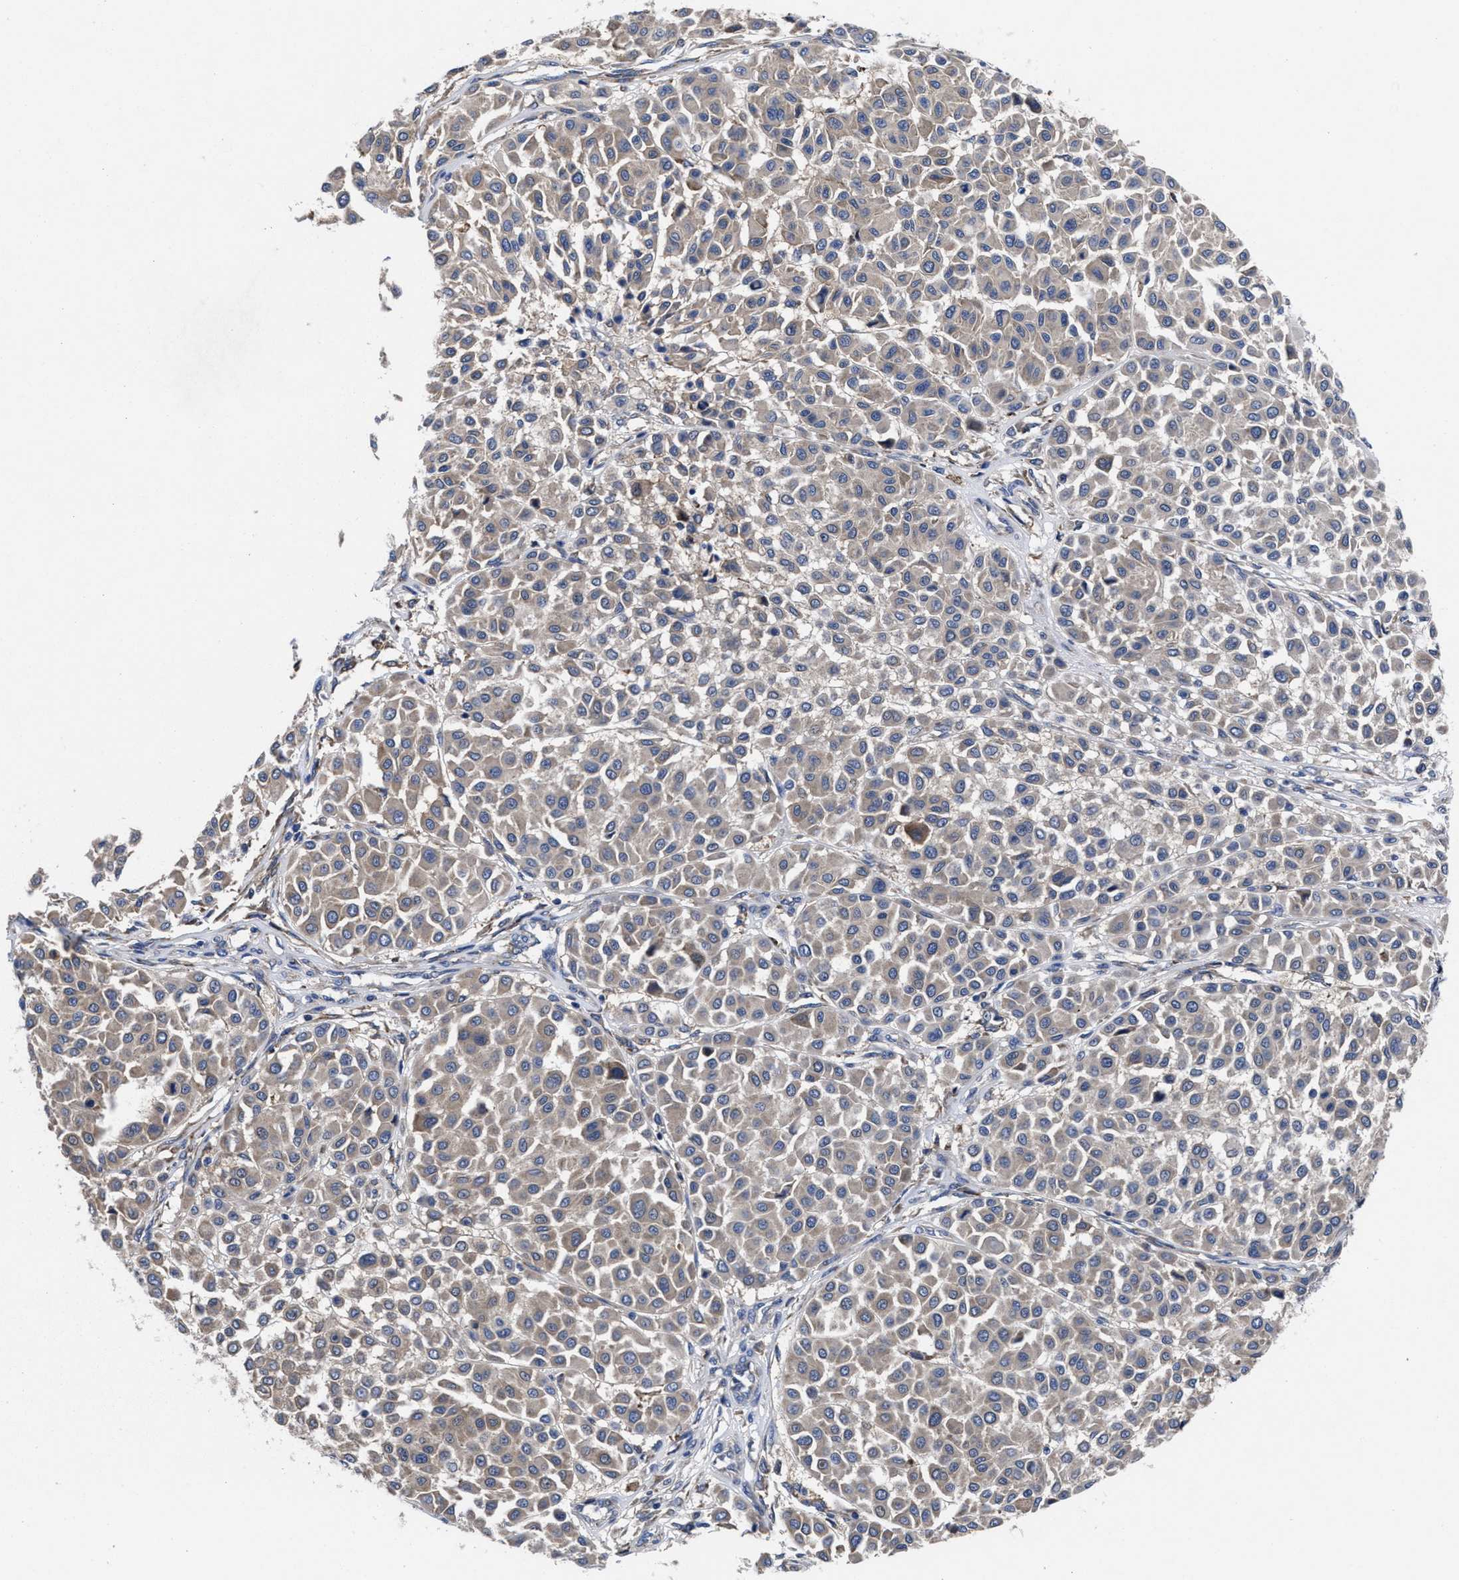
{"staining": {"intensity": "weak", "quantity": ">75%", "location": "cytoplasmic/membranous"}, "tissue": "melanoma", "cell_type": "Tumor cells", "image_type": "cancer", "snomed": [{"axis": "morphology", "description": "Malignant melanoma, Metastatic site"}, {"axis": "topography", "description": "Soft tissue"}], "caption": "A brown stain labels weak cytoplasmic/membranous expression of a protein in human malignant melanoma (metastatic site) tumor cells. (DAB = brown stain, brightfield microscopy at high magnification).", "gene": "TXNDC17", "patient": {"sex": "male", "age": 41}}